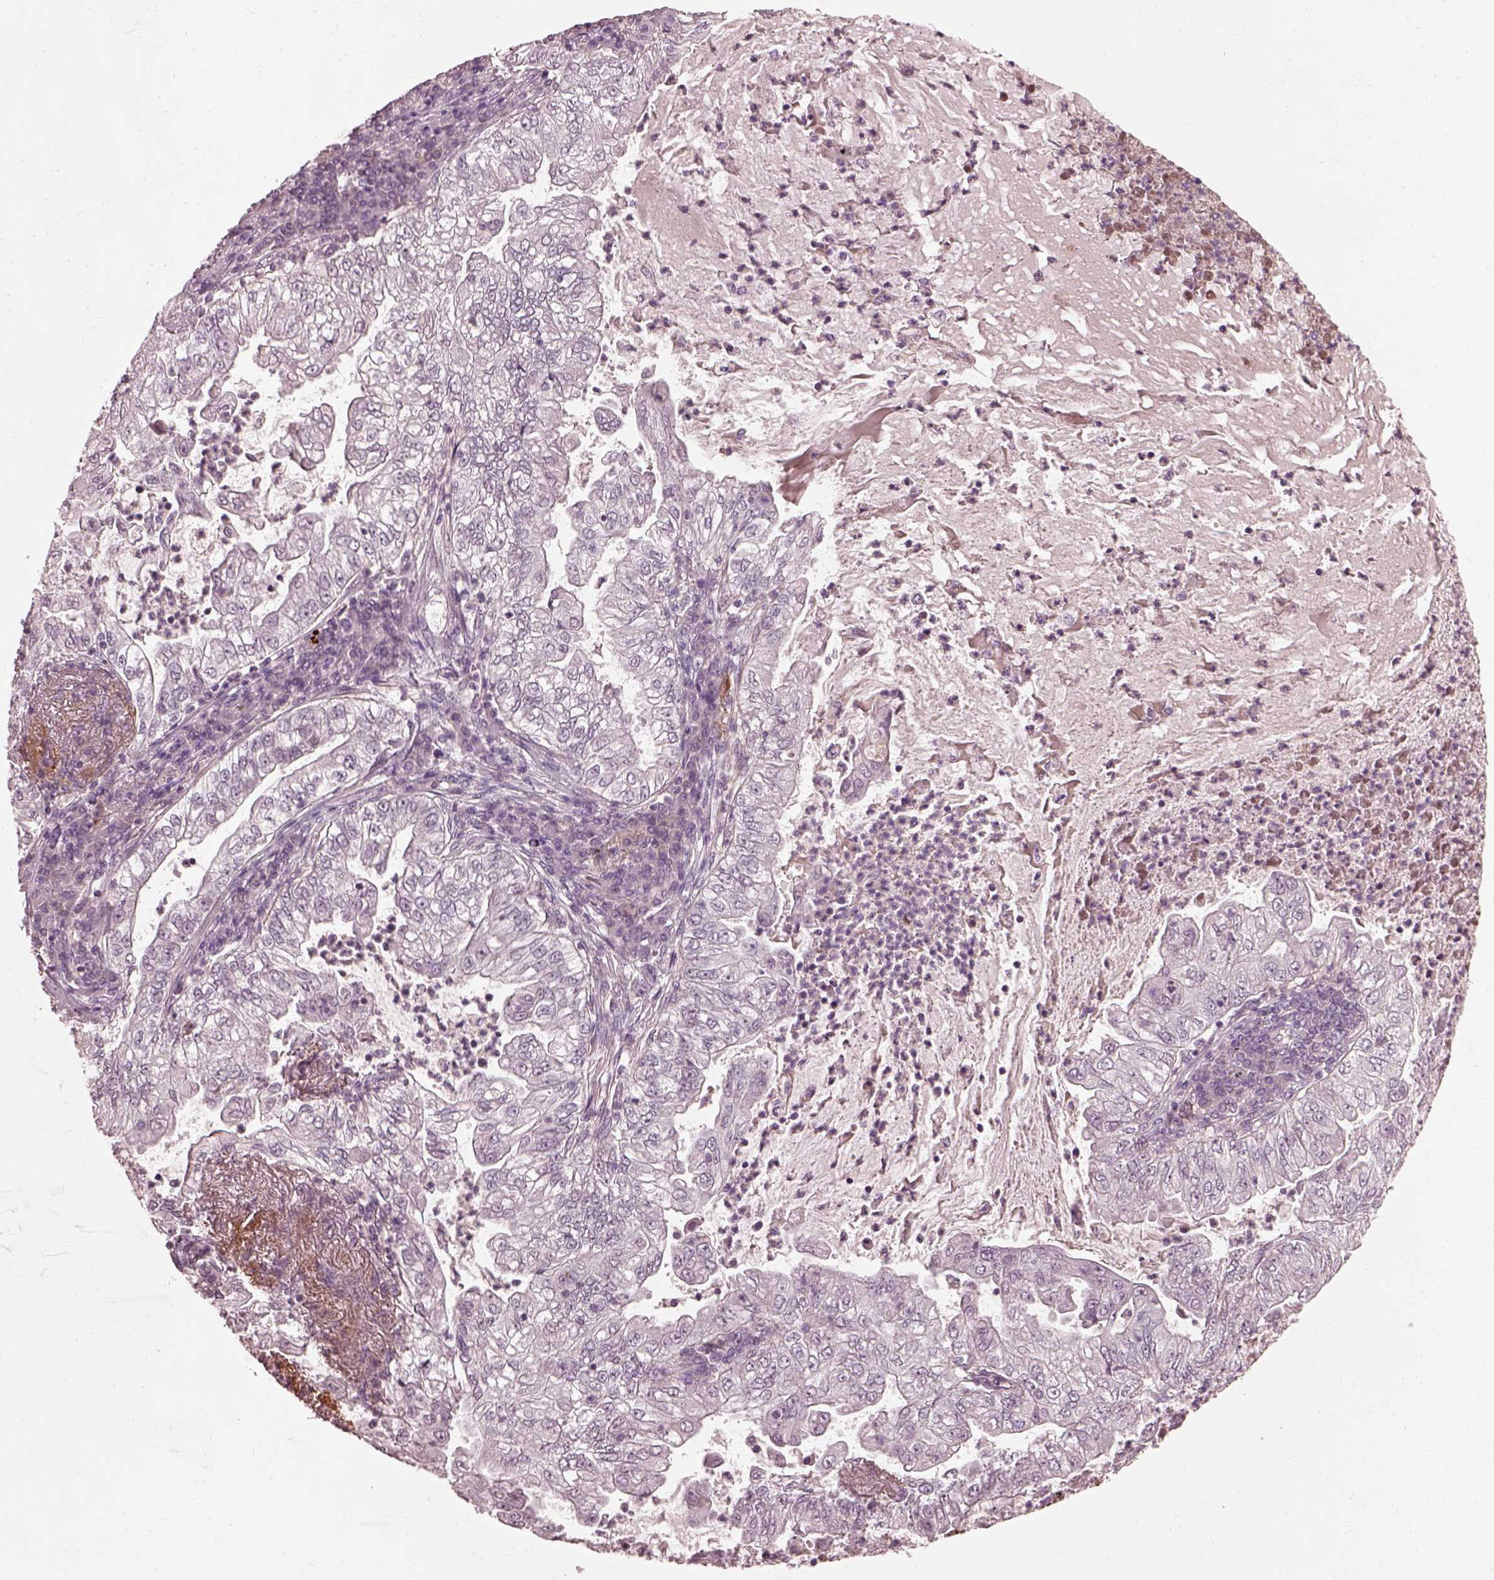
{"staining": {"intensity": "negative", "quantity": "none", "location": "none"}, "tissue": "lung cancer", "cell_type": "Tumor cells", "image_type": "cancer", "snomed": [{"axis": "morphology", "description": "Adenocarcinoma, NOS"}, {"axis": "topography", "description": "Lung"}], "caption": "Tumor cells are negative for brown protein staining in adenocarcinoma (lung).", "gene": "EFEMP1", "patient": {"sex": "female", "age": 73}}